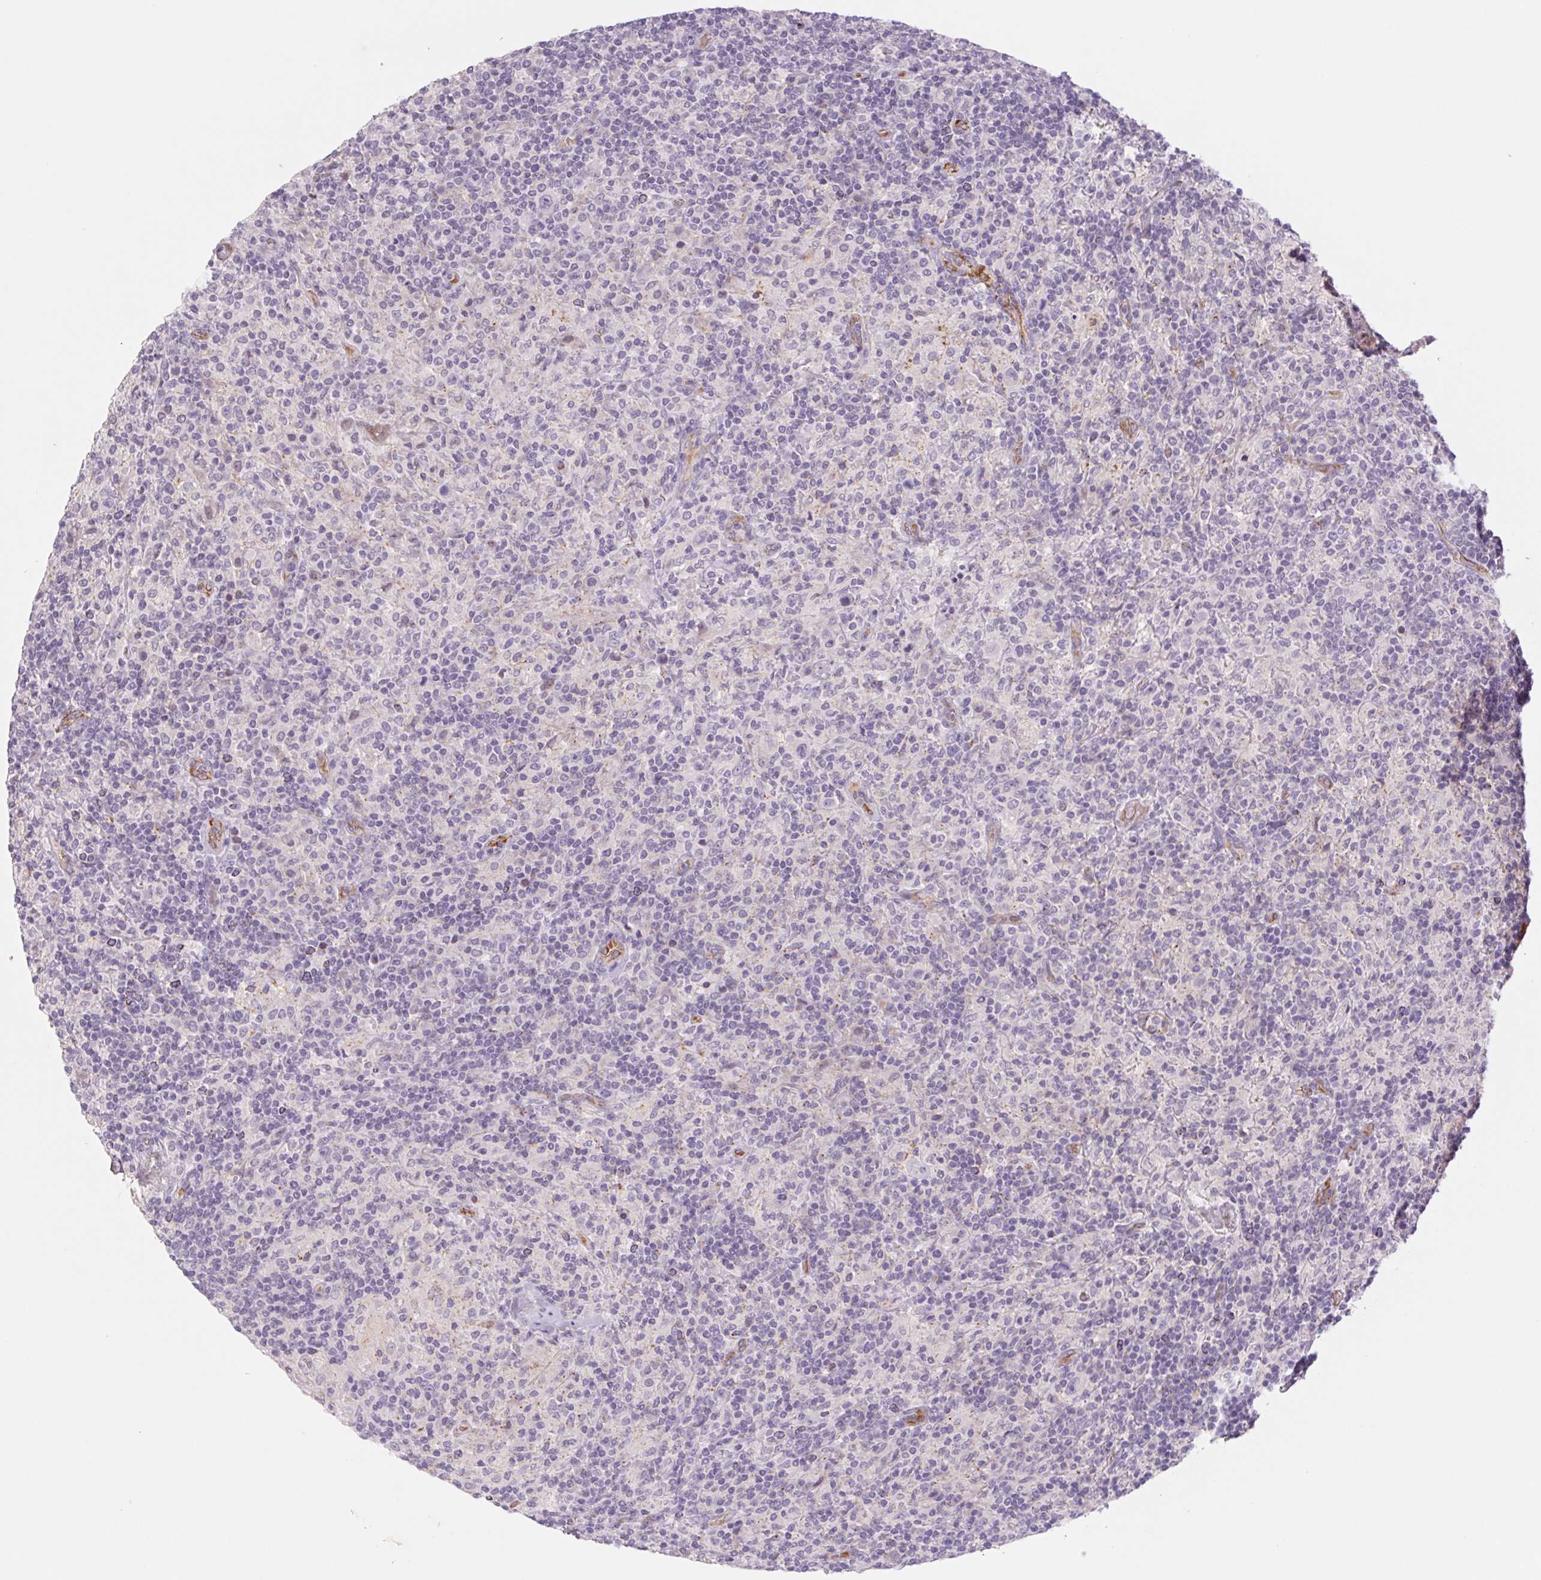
{"staining": {"intensity": "negative", "quantity": "none", "location": "none"}, "tissue": "lymphoma", "cell_type": "Tumor cells", "image_type": "cancer", "snomed": [{"axis": "morphology", "description": "Hodgkin's disease, NOS"}, {"axis": "topography", "description": "Lymph node"}], "caption": "The immunohistochemistry photomicrograph has no significant positivity in tumor cells of lymphoma tissue.", "gene": "IGFL3", "patient": {"sex": "male", "age": 70}}